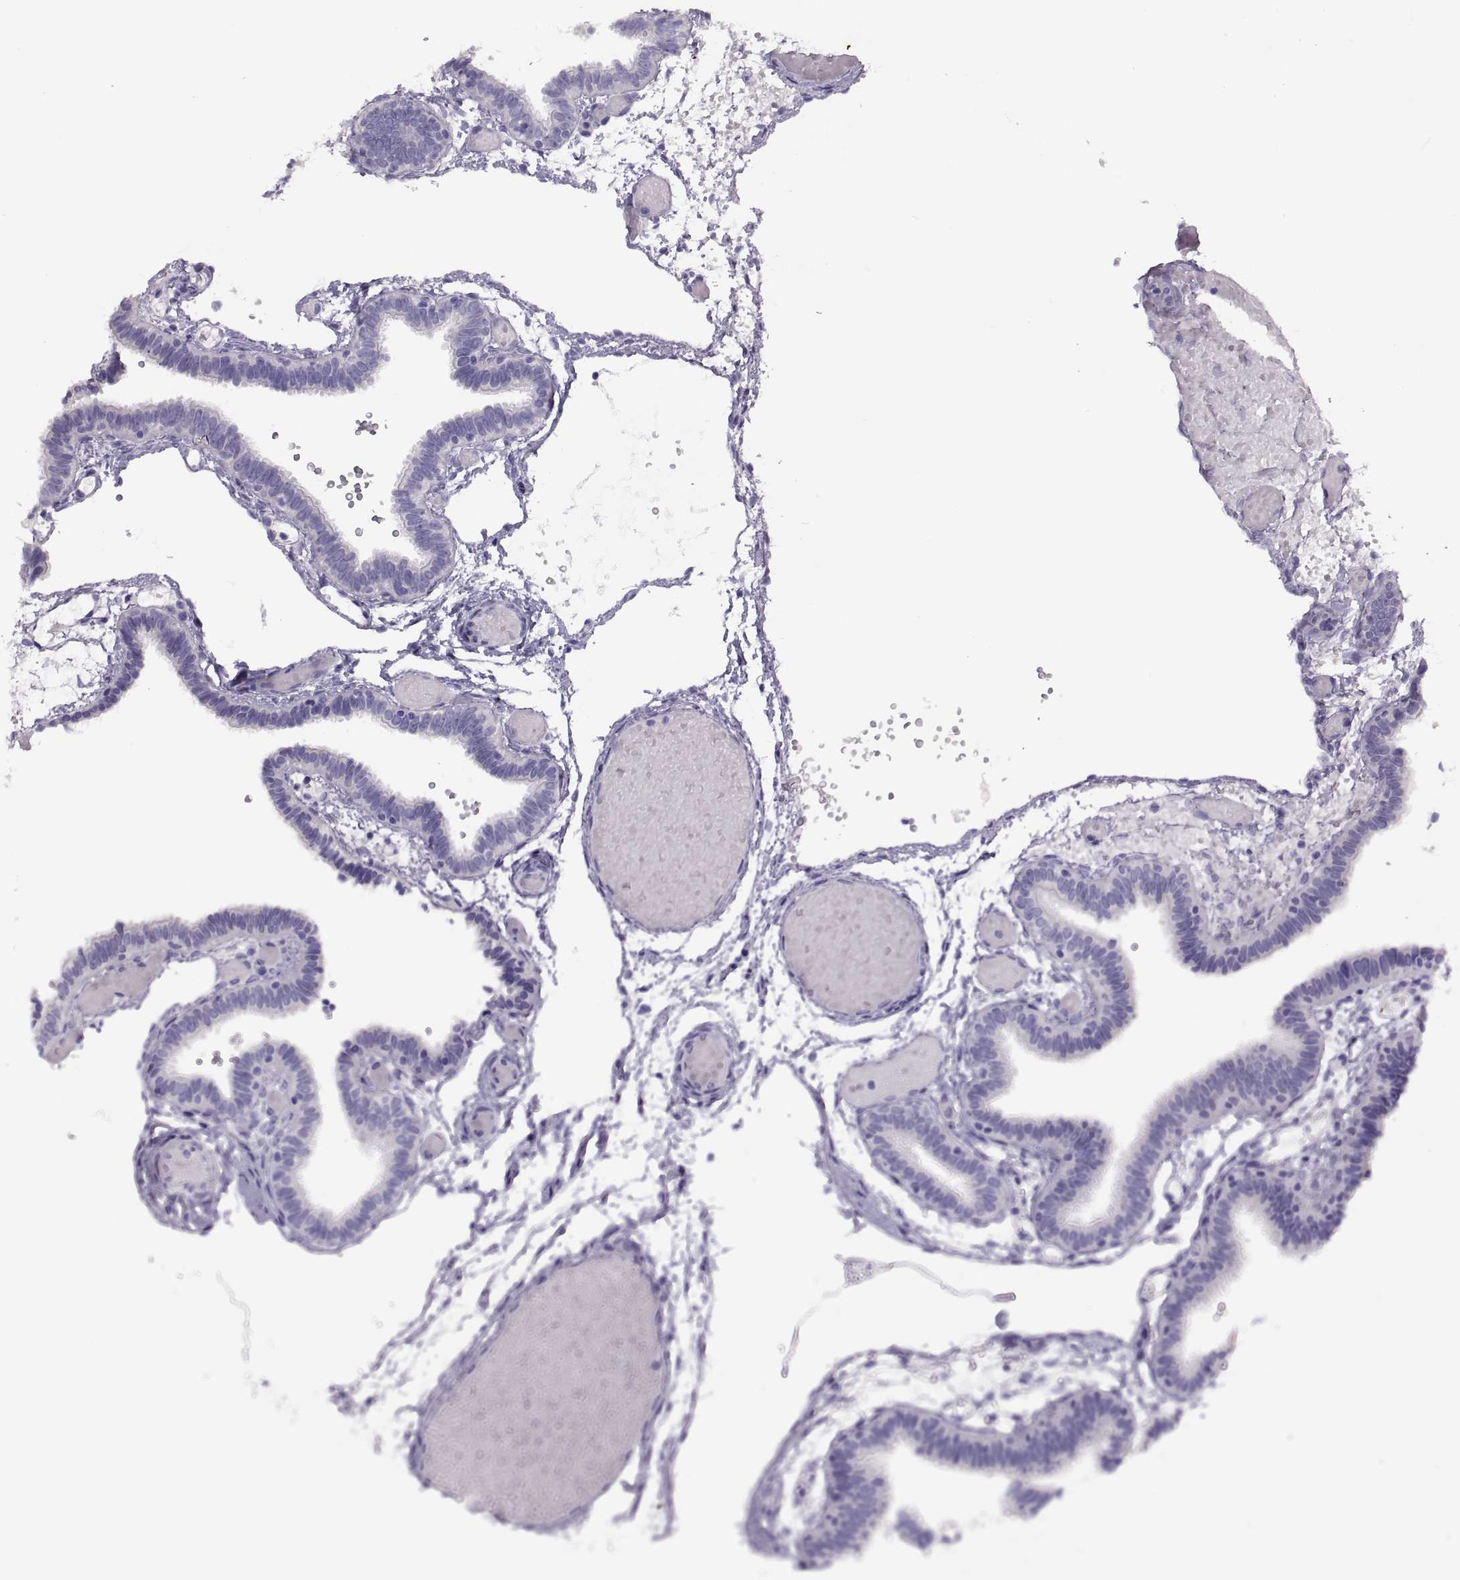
{"staining": {"intensity": "negative", "quantity": "none", "location": "none"}, "tissue": "fallopian tube", "cell_type": "Glandular cells", "image_type": "normal", "snomed": [{"axis": "morphology", "description": "Normal tissue, NOS"}, {"axis": "topography", "description": "Fallopian tube"}], "caption": "This is a micrograph of immunohistochemistry staining of normal fallopian tube, which shows no staining in glandular cells.", "gene": "RLBP1", "patient": {"sex": "female", "age": 37}}